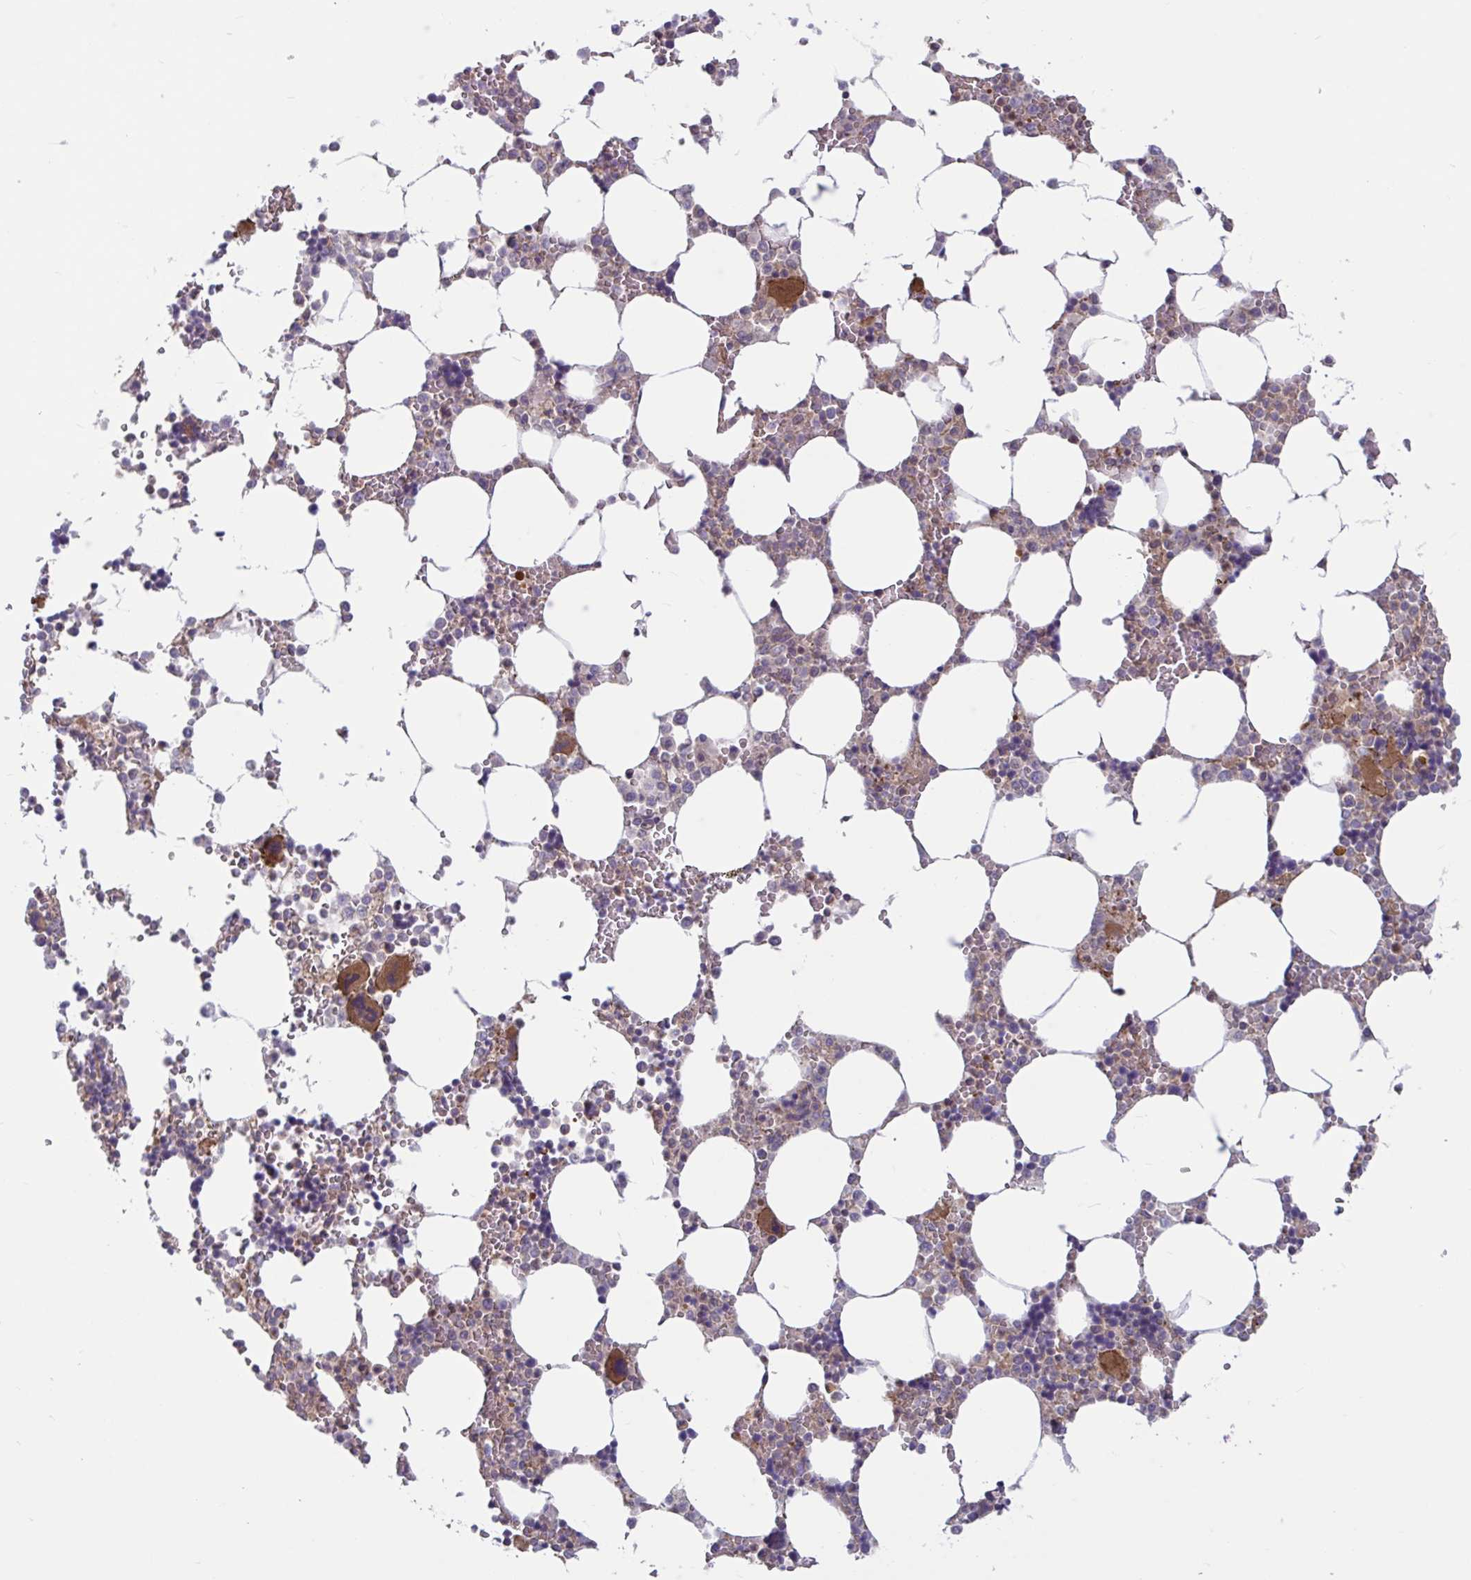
{"staining": {"intensity": "moderate", "quantity": ">75%", "location": "cytoplasmic/membranous"}, "tissue": "bone marrow", "cell_type": "Hematopoietic cells", "image_type": "normal", "snomed": [{"axis": "morphology", "description": "Normal tissue, NOS"}, {"axis": "topography", "description": "Bone marrow"}], "caption": "Protein staining of normal bone marrow demonstrates moderate cytoplasmic/membranous expression in approximately >75% of hematopoietic cells.", "gene": "TANK", "patient": {"sex": "male", "age": 64}}